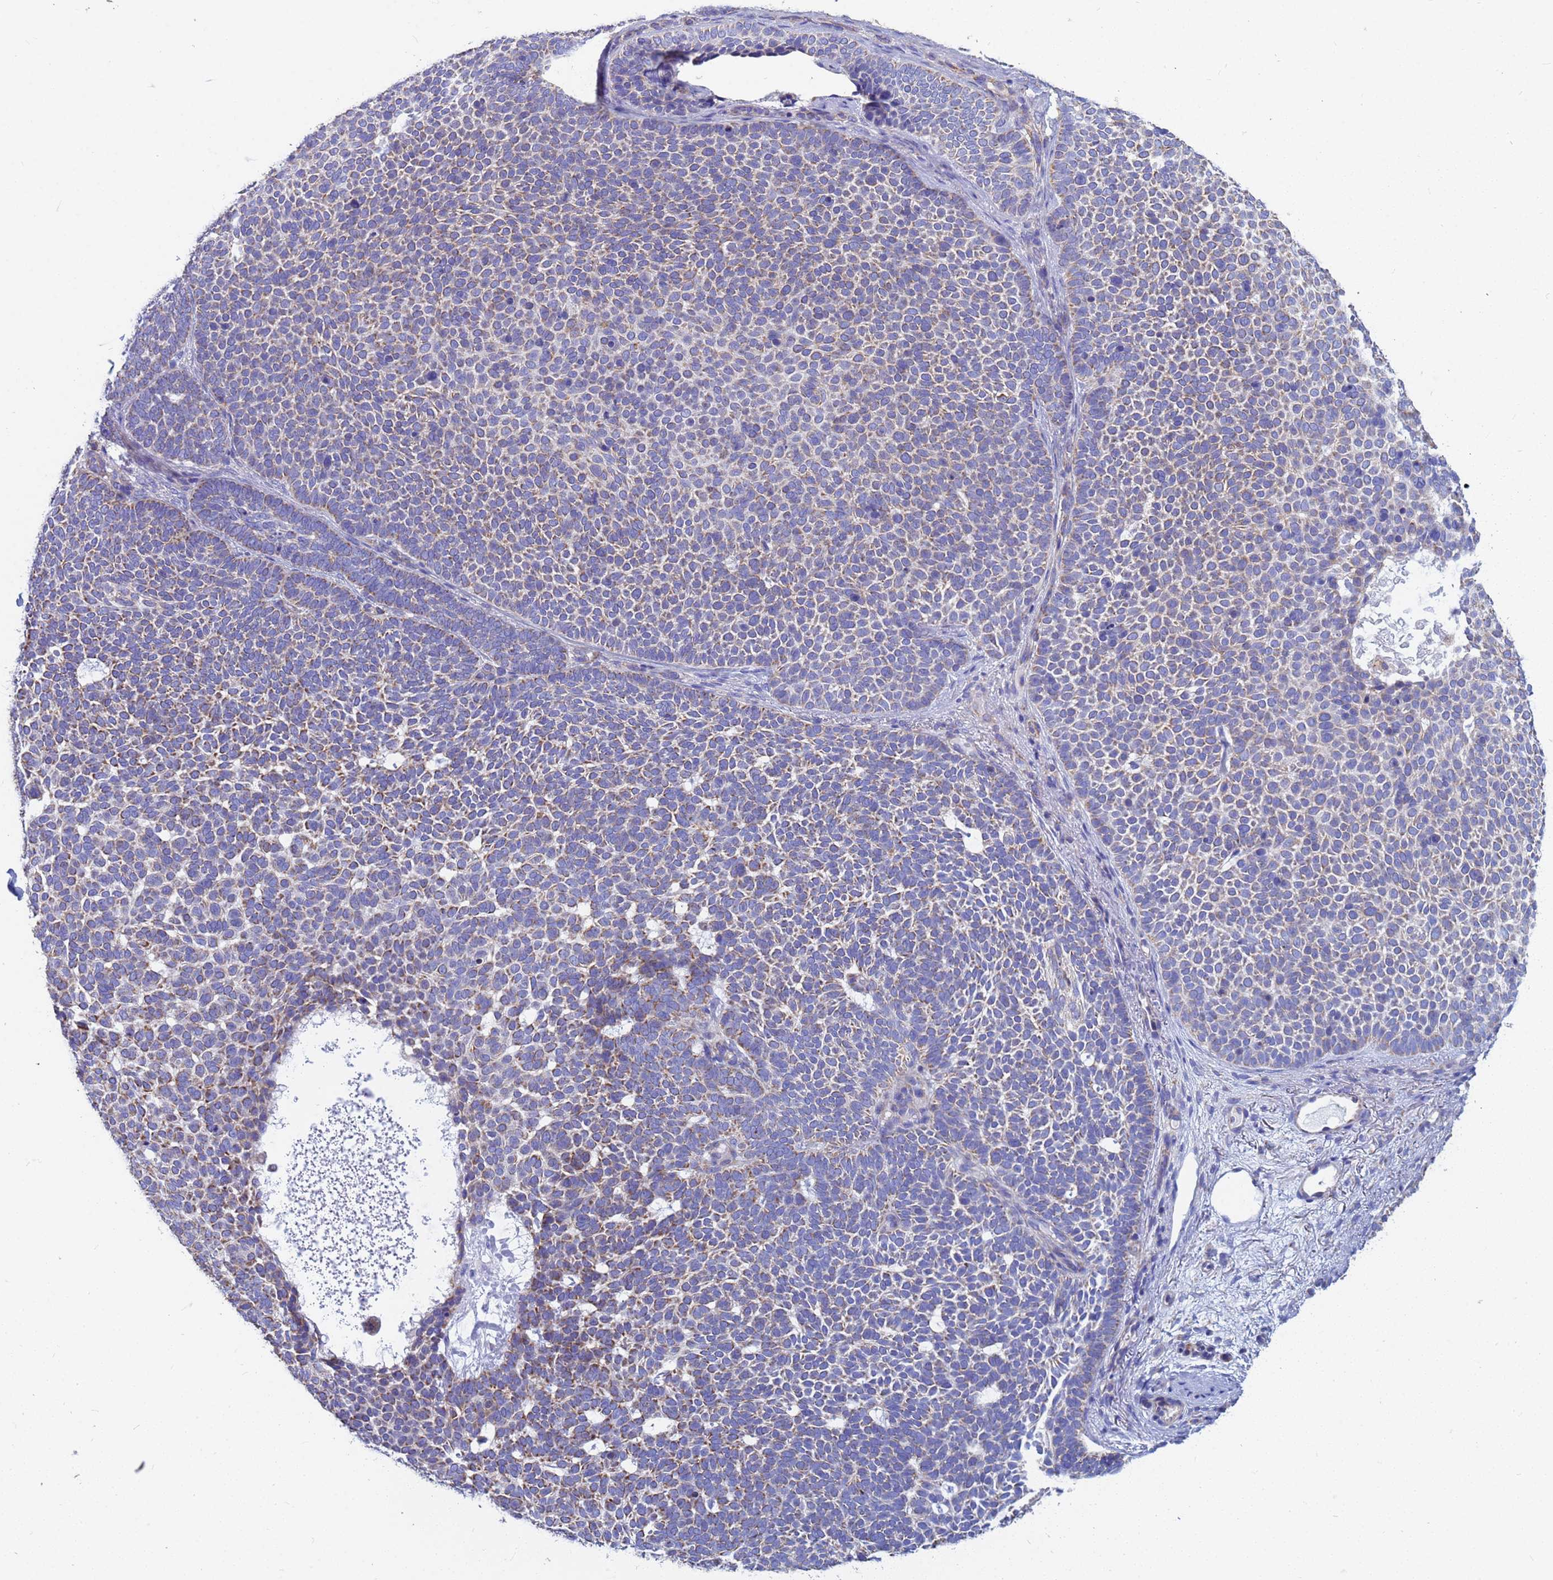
{"staining": {"intensity": "weak", "quantity": ">75%", "location": "cytoplasmic/membranous"}, "tissue": "skin cancer", "cell_type": "Tumor cells", "image_type": "cancer", "snomed": [{"axis": "morphology", "description": "Basal cell carcinoma"}, {"axis": "topography", "description": "Skin"}], "caption": "Tumor cells reveal low levels of weak cytoplasmic/membranous positivity in approximately >75% of cells in skin cancer.", "gene": "UQCRH", "patient": {"sex": "female", "age": 77}}